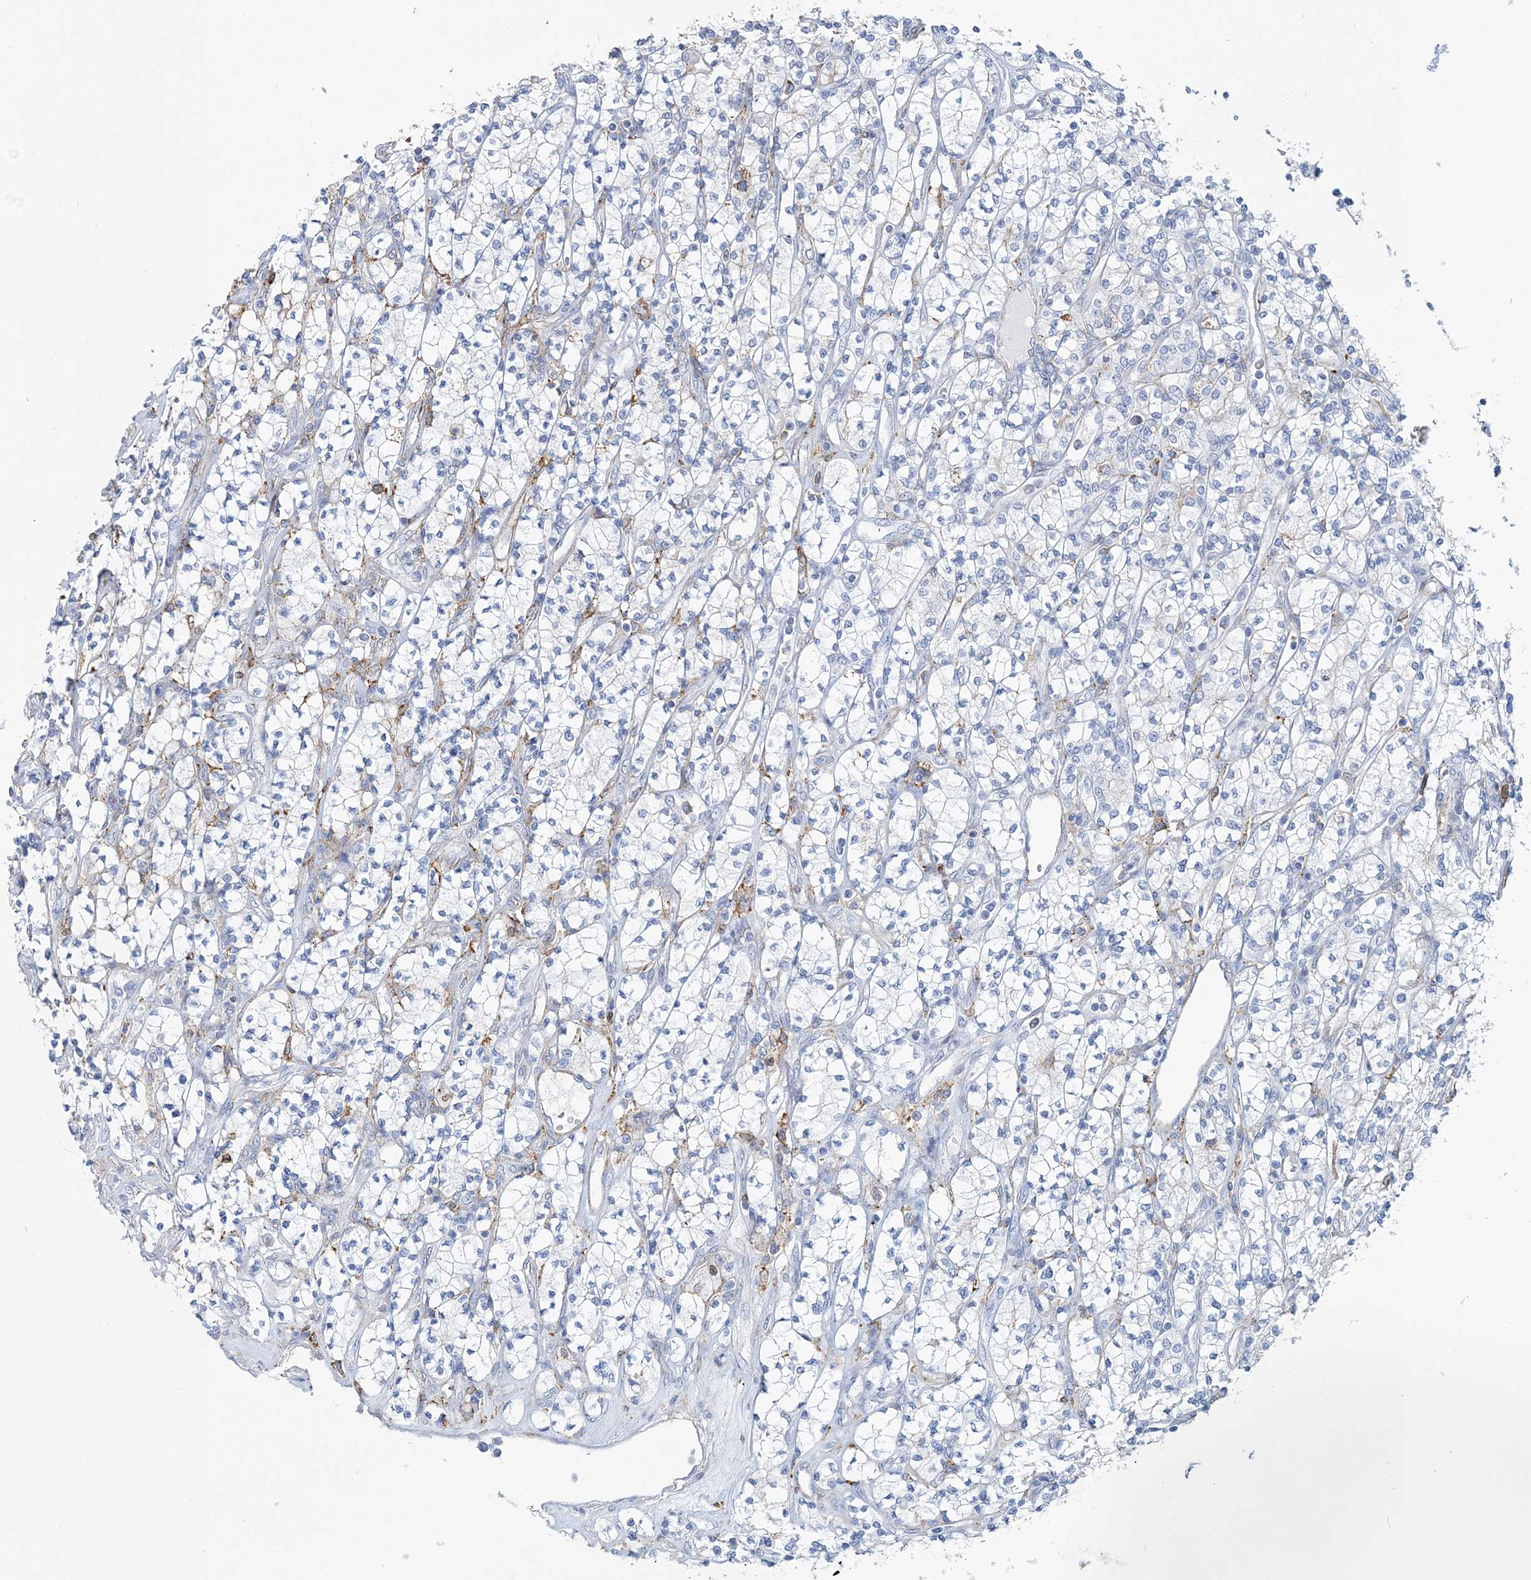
{"staining": {"intensity": "moderate", "quantity": "<25%", "location": "cytoplasmic/membranous"}, "tissue": "renal cancer", "cell_type": "Tumor cells", "image_type": "cancer", "snomed": [{"axis": "morphology", "description": "Adenocarcinoma, NOS"}, {"axis": "topography", "description": "Kidney"}], "caption": "Protein positivity by immunohistochemistry (IHC) demonstrates moderate cytoplasmic/membranous staining in approximately <25% of tumor cells in renal cancer. The protein is stained brown, and the nuclei are stained in blue (DAB (3,3'-diaminobenzidine) IHC with brightfield microscopy, high magnification).", "gene": "NKX6-1", "patient": {"sex": "male", "age": 77}}